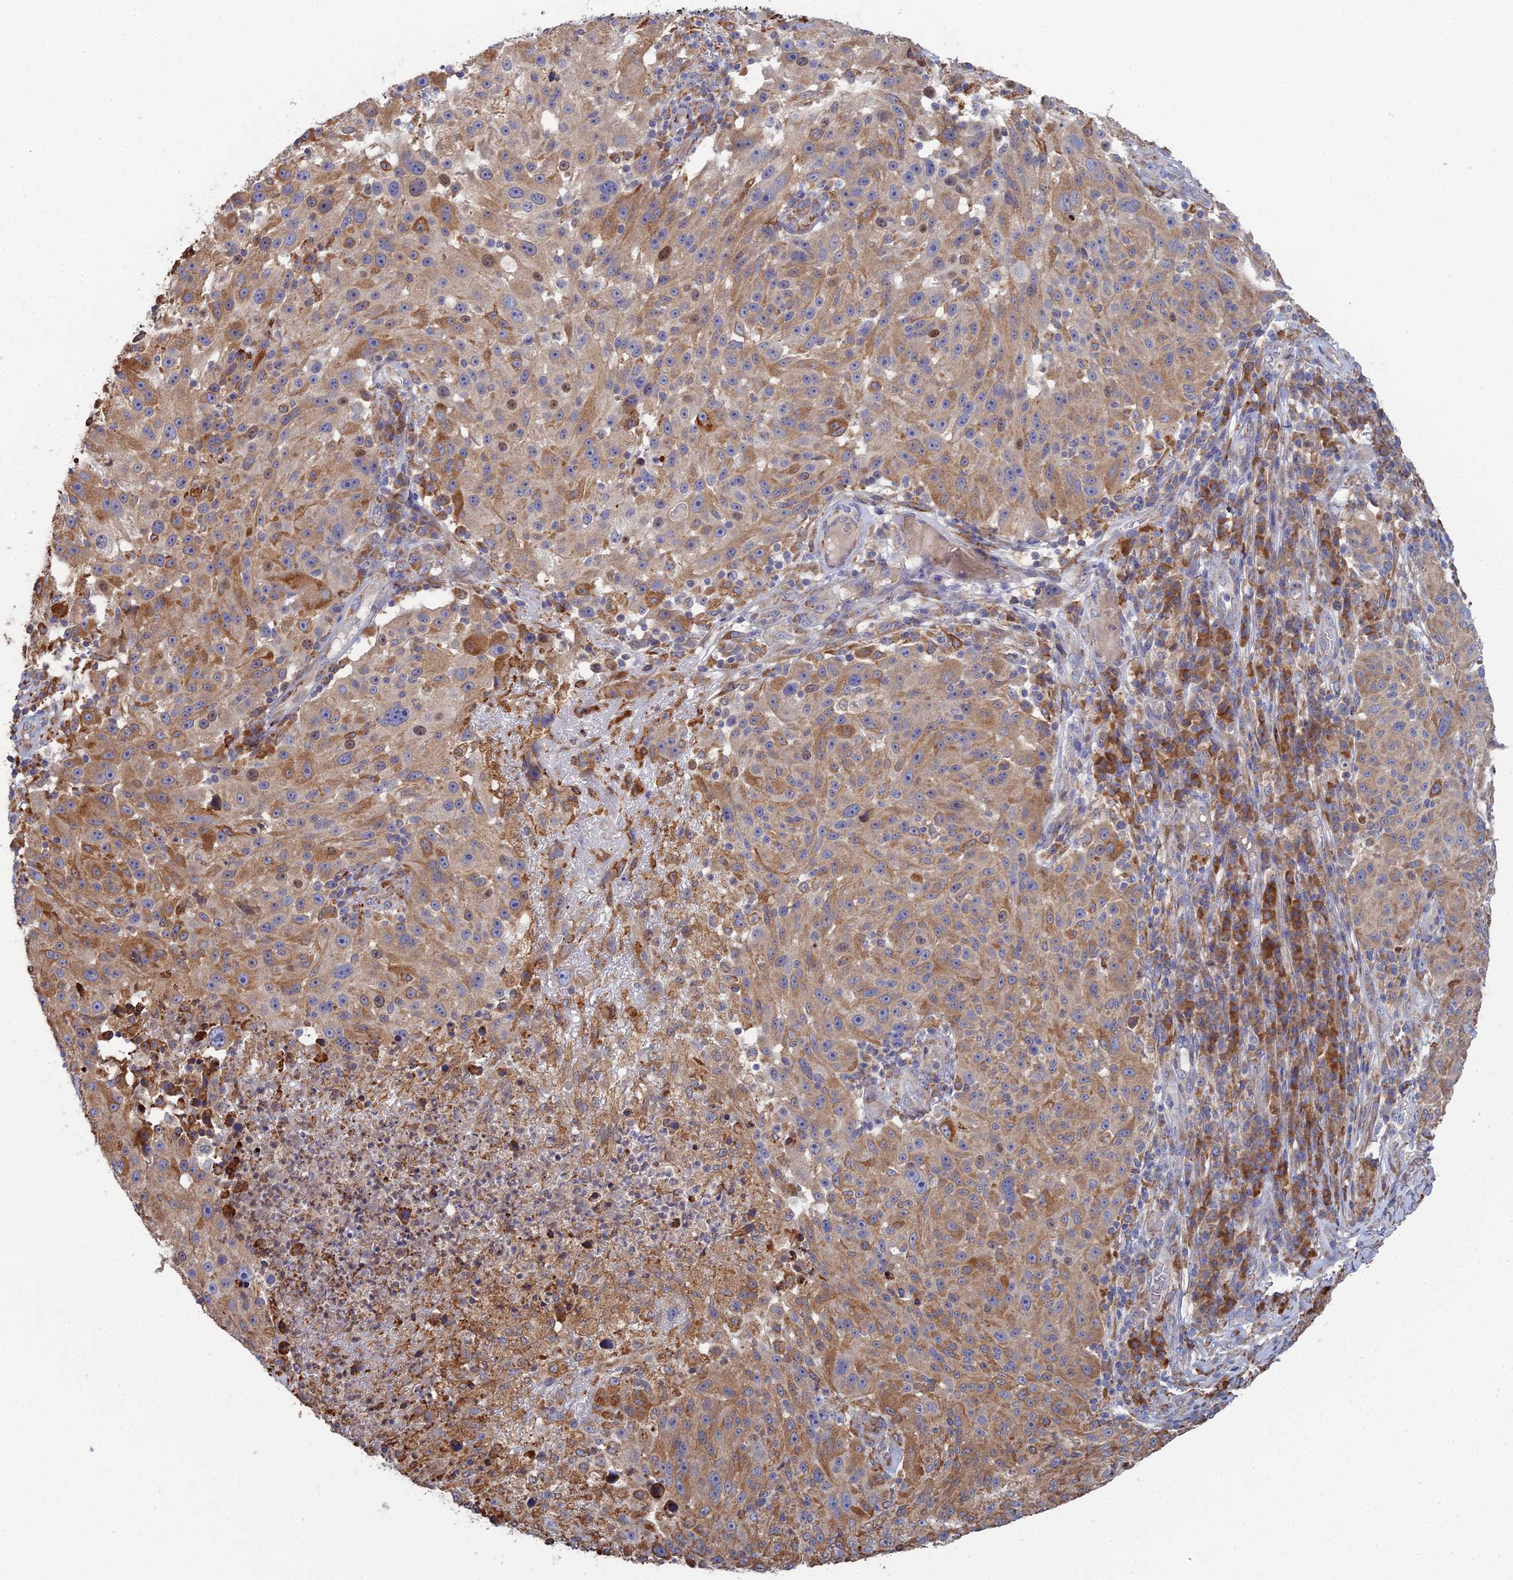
{"staining": {"intensity": "moderate", "quantity": "25%-75%", "location": "cytoplasmic/membranous"}, "tissue": "melanoma", "cell_type": "Tumor cells", "image_type": "cancer", "snomed": [{"axis": "morphology", "description": "Malignant melanoma, NOS"}, {"axis": "topography", "description": "Skin"}], "caption": "Immunohistochemistry (IHC) photomicrograph of human malignant melanoma stained for a protein (brown), which shows medium levels of moderate cytoplasmic/membranous staining in about 25%-75% of tumor cells.", "gene": "TRAPPC6A", "patient": {"sex": "male", "age": 53}}